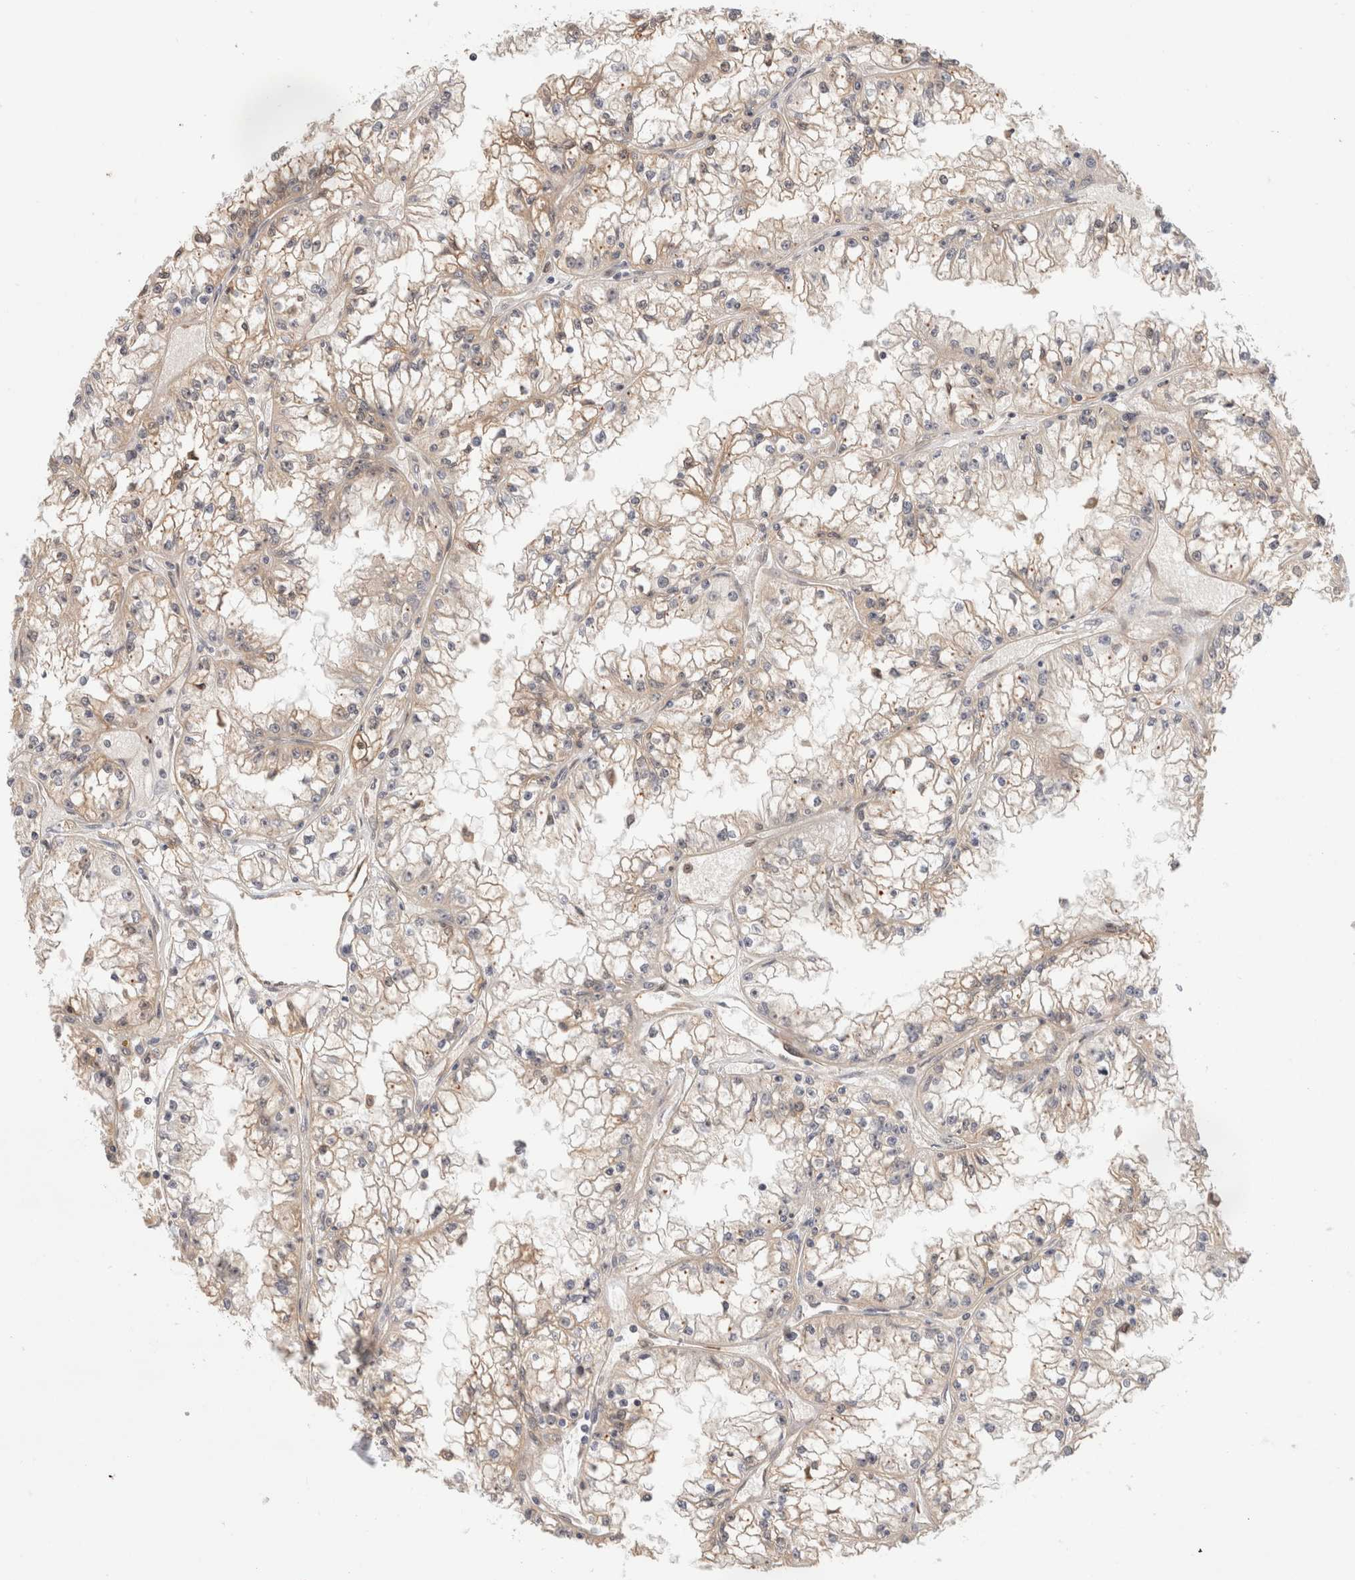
{"staining": {"intensity": "weak", "quantity": "25%-75%", "location": "cytoplasmic/membranous"}, "tissue": "renal cancer", "cell_type": "Tumor cells", "image_type": "cancer", "snomed": [{"axis": "morphology", "description": "Adenocarcinoma, NOS"}, {"axis": "topography", "description": "Kidney"}], "caption": "A high-resolution photomicrograph shows IHC staining of renal adenocarcinoma, which displays weak cytoplasmic/membranous staining in approximately 25%-75% of tumor cells.", "gene": "OTUD6B", "patient": {"sex": "male", "age": 56}}